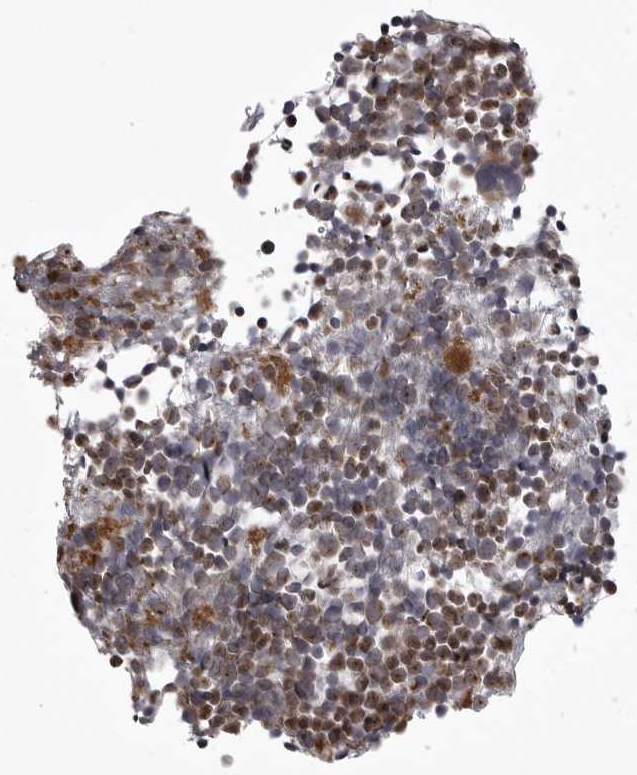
{"staining": {"intensity": "weak", "quantity": ">75%", "location": "cytoplasmic/membranous"}, "tissue": "bone marrow", "cell_type": "Hematopoietic cells", "image_type": "normal", "snomed": [{"axis": "morphology", "description": "Normal tissue, NOS"}, {"axis": "morphology", "description": "Inflammation, NOS"}, {"axis": "topography", "description": "Bone marrow"}], "caption": "Immunohistochemical staining of normal bone marrow shows weak cytoplasmic/membranous protein positivity in about >75% of hematopoietic cells. (Stains: DAB (3,3'-diaminobenzidine) in brown, nuclei in blue, Microscopy: brightfield microscopy at high magnification).", "gene": "ZNRF1", "patient": {"sex": "male", "age": 1}}